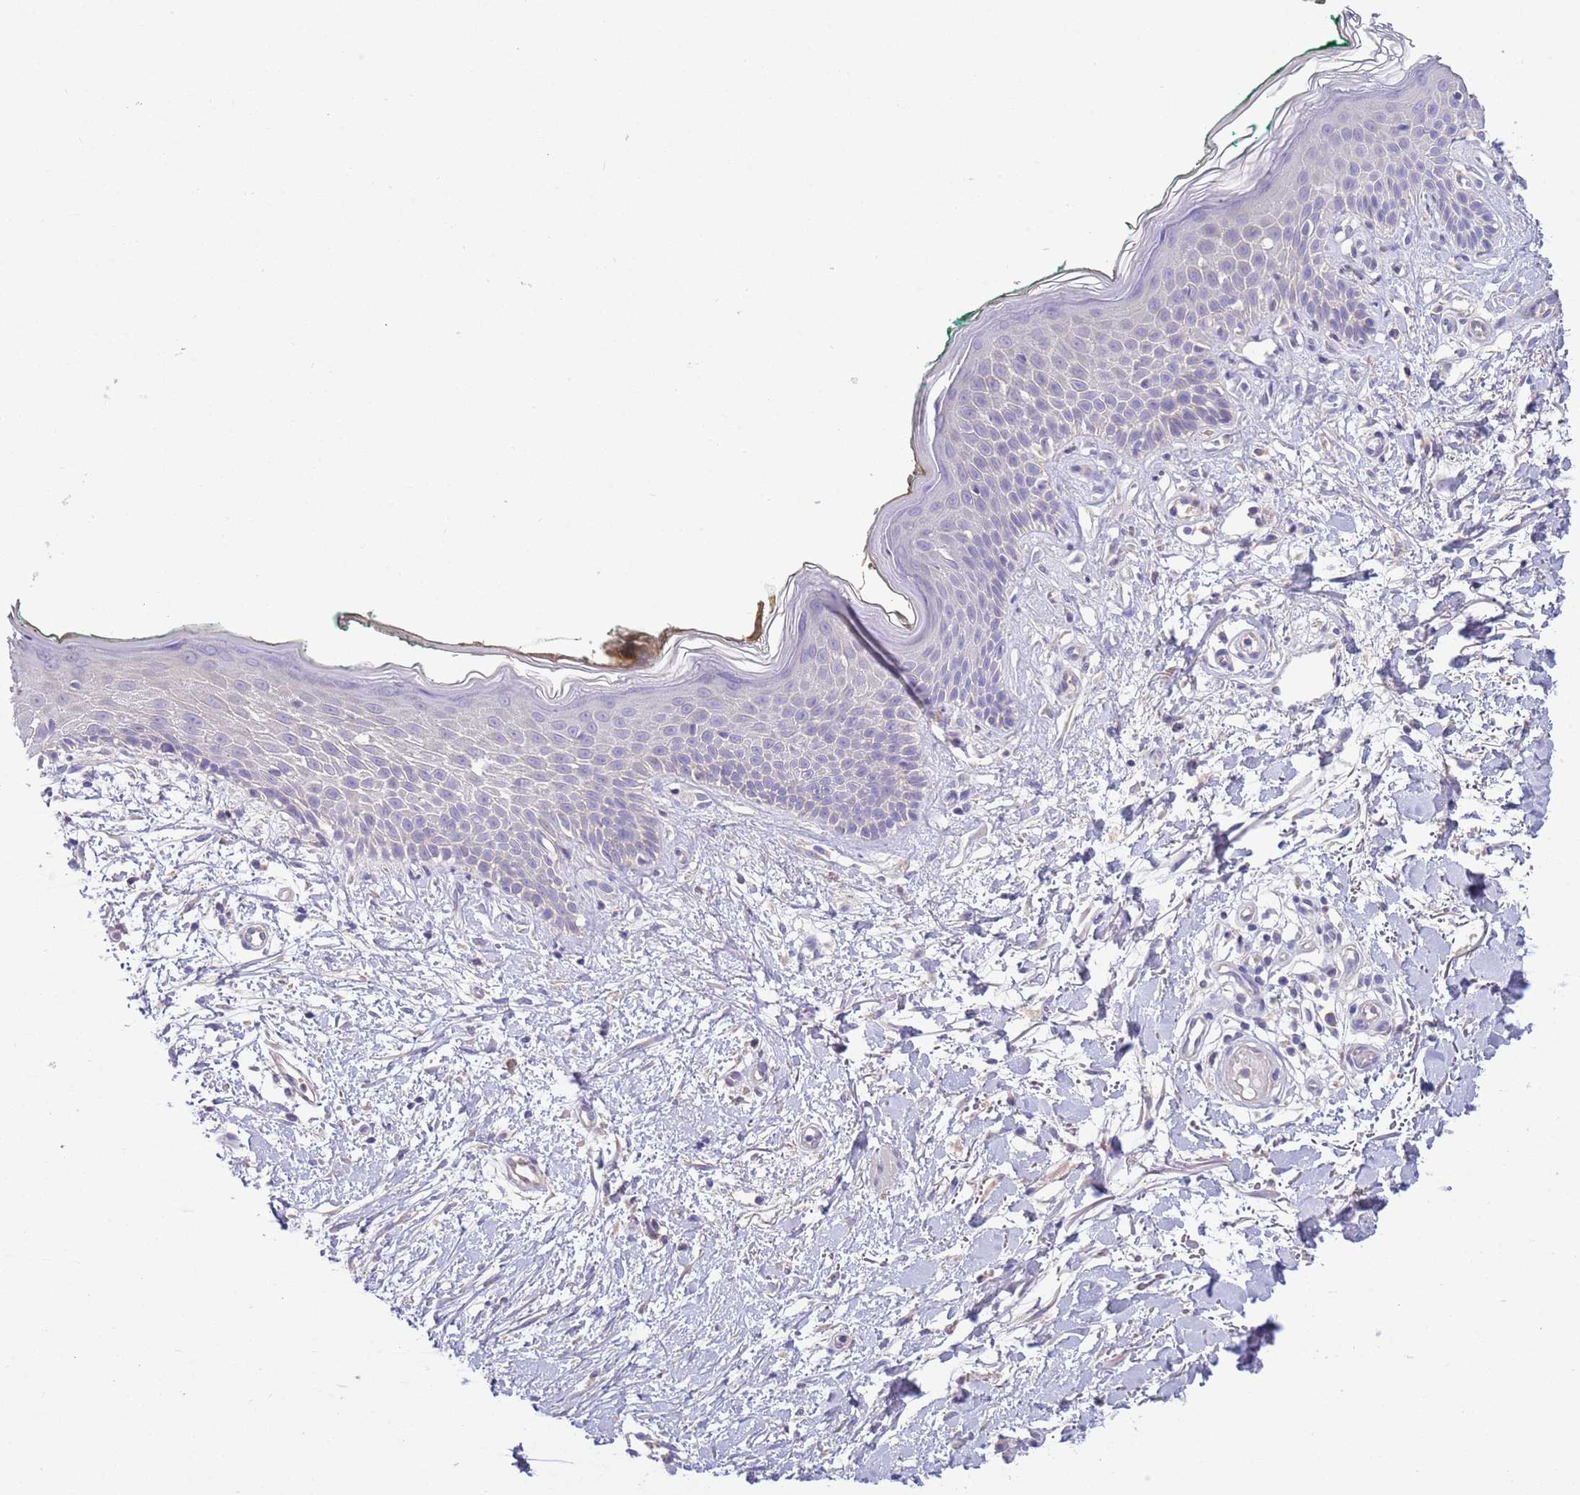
{"staining": {"intensity": "negative", "quantity": "none", "location": "none"}, "tissue": "skin", "cell_type": "Fibroblasts", "image_type": "normal", "snomed": [{"axis": "morphology", "description": "Normal tissue, NOS"}, {"axis": "morphology", "description": "Malignant melanoma, NOS"}, {"axis": "topography", "description": "Skin"}], "caption": "Protein analysis of unremarkable skin demonstrates no significant expression in fibroblasts.", "gene": "IGFL4", "patient": {"sex": "male", "age": 62}}